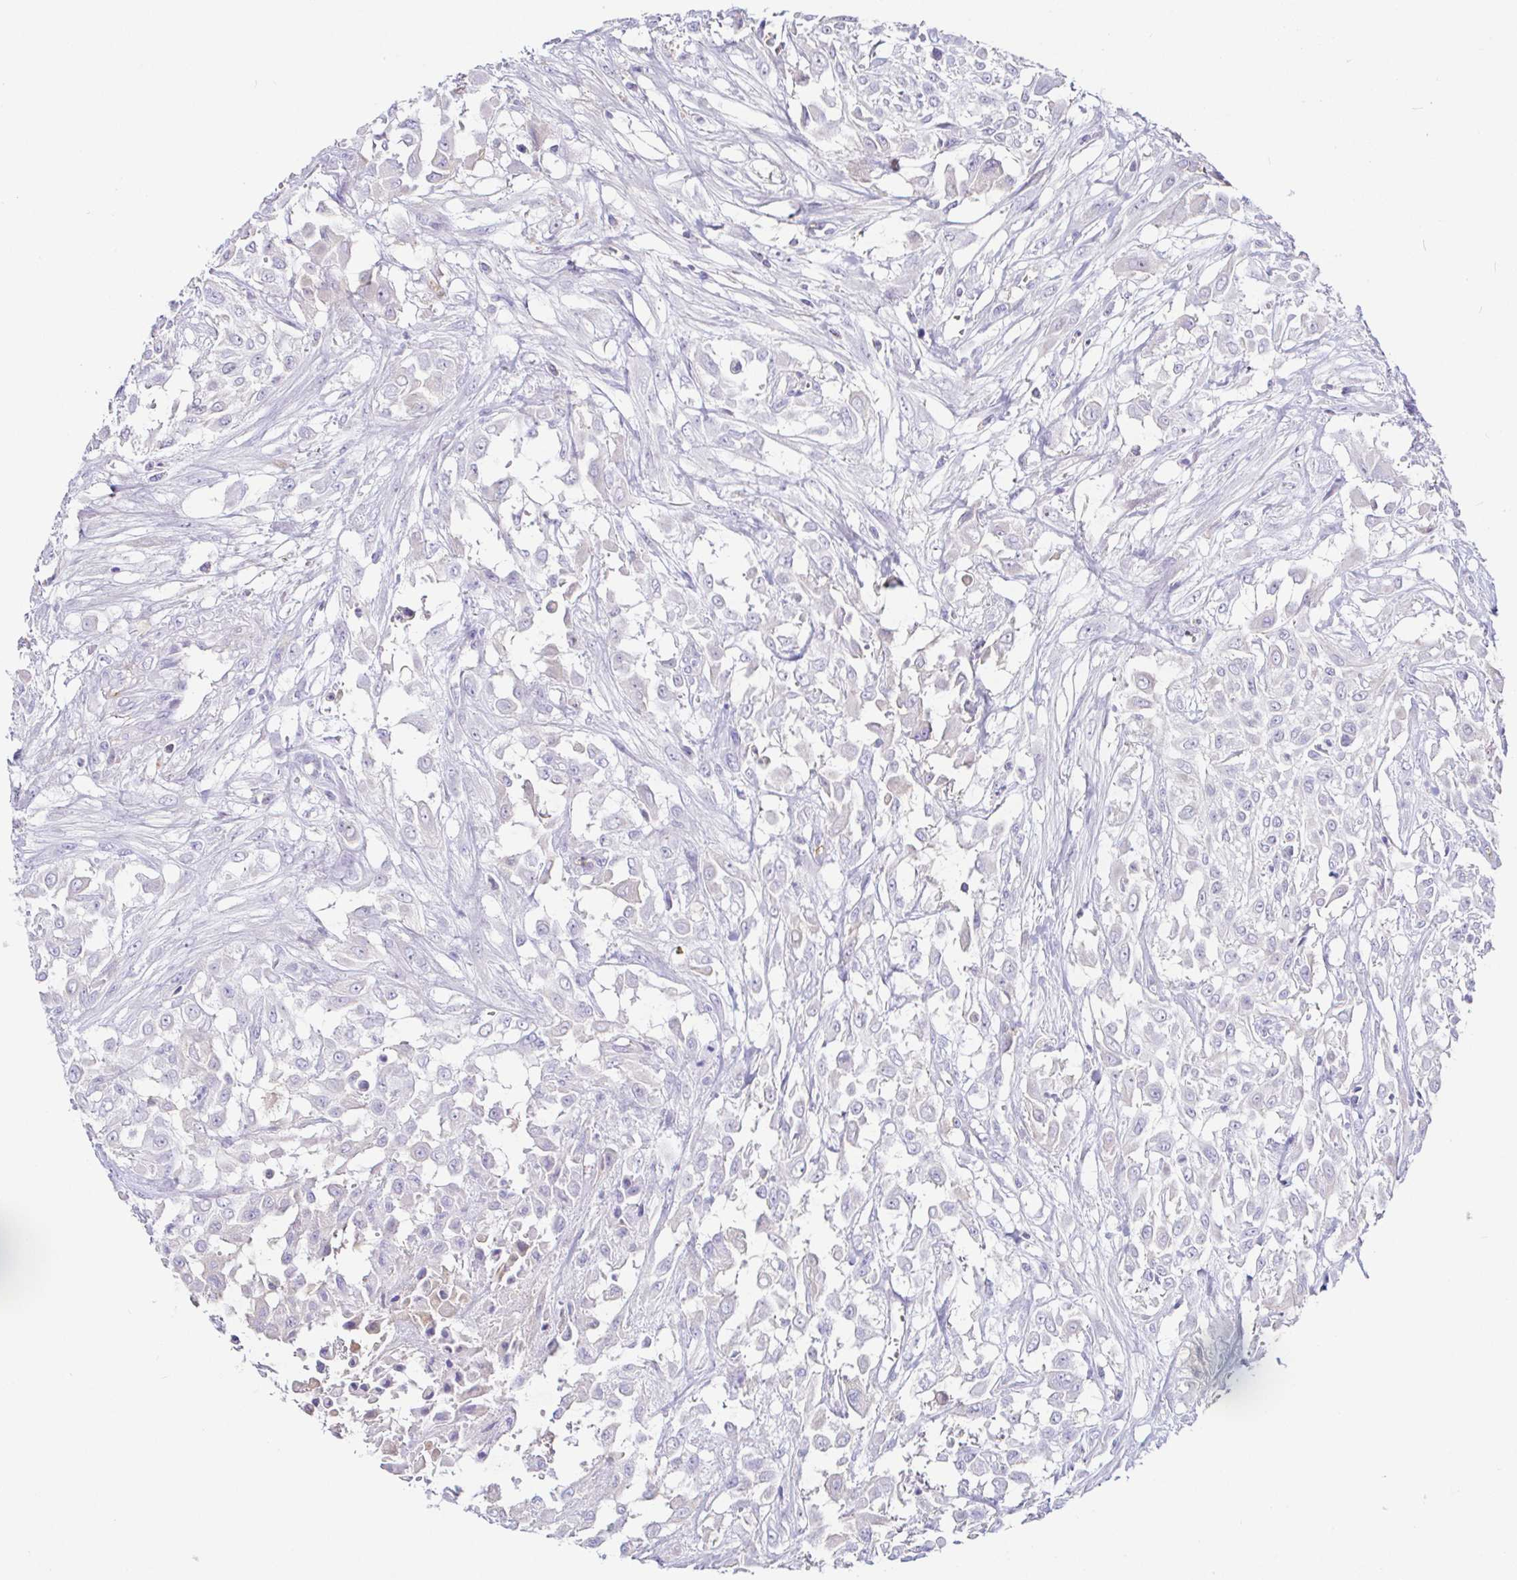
{"staining": {"intensity": "negative", "quantity": "none", "location": "none"}, "tissue": "urothelial cancer", "cell_type": "Tumor cells", "image_type": "cancer", "snomed": [{"axis": "morphology", "description": "Urothelial carcinoma, High grade"}, {"axis": "topography", "description": "Urinary bladder"}], "caption": "Immunohistochemistry (IHC) image of human high-grade urothelial carcinoma stained for a protein (brown), which displays no expression in tumor cells.", "gene": "SAA4", "patient": {"sex": "male", "age": 57}}